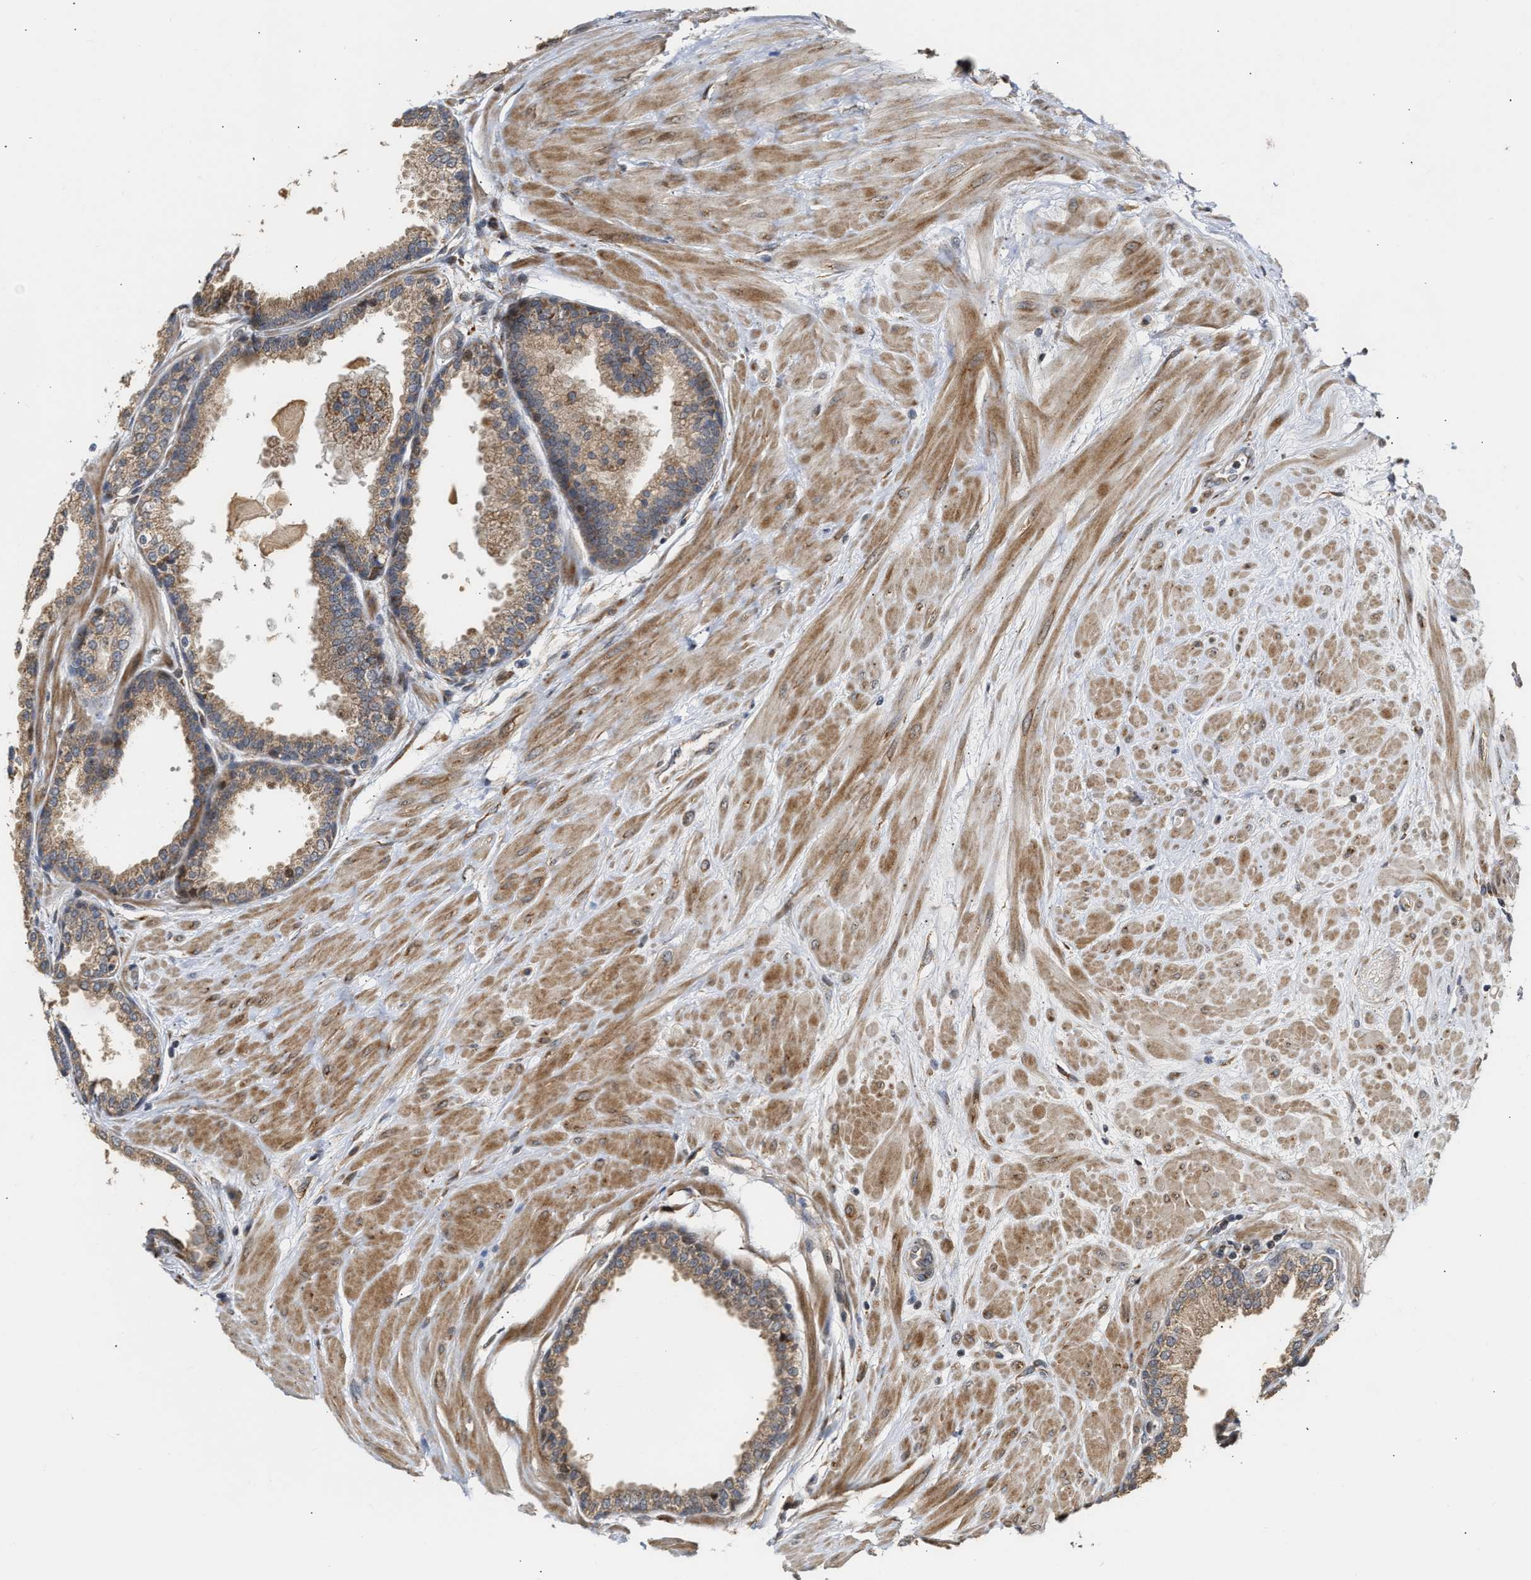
{"staining": {"intensity": "moderate", "quantity": ">75%", "location": "cytoplasmic/membranous"}, "tissue": "prostate", "cell_type": "Glandular cells", "image_type": "normal", "snomed": [{"axis": "morphology", "description": "Normal tissue, NOS"}, {"axis": "topography", "description": "Prostate"}], "caption": "The immunohistochemical stain labels moderate cytoplasmic/membranous positivity in glandular cells of normal prostate.", "gene": "DEPTOR", "patient": {"sex": "male", "age": 51}}